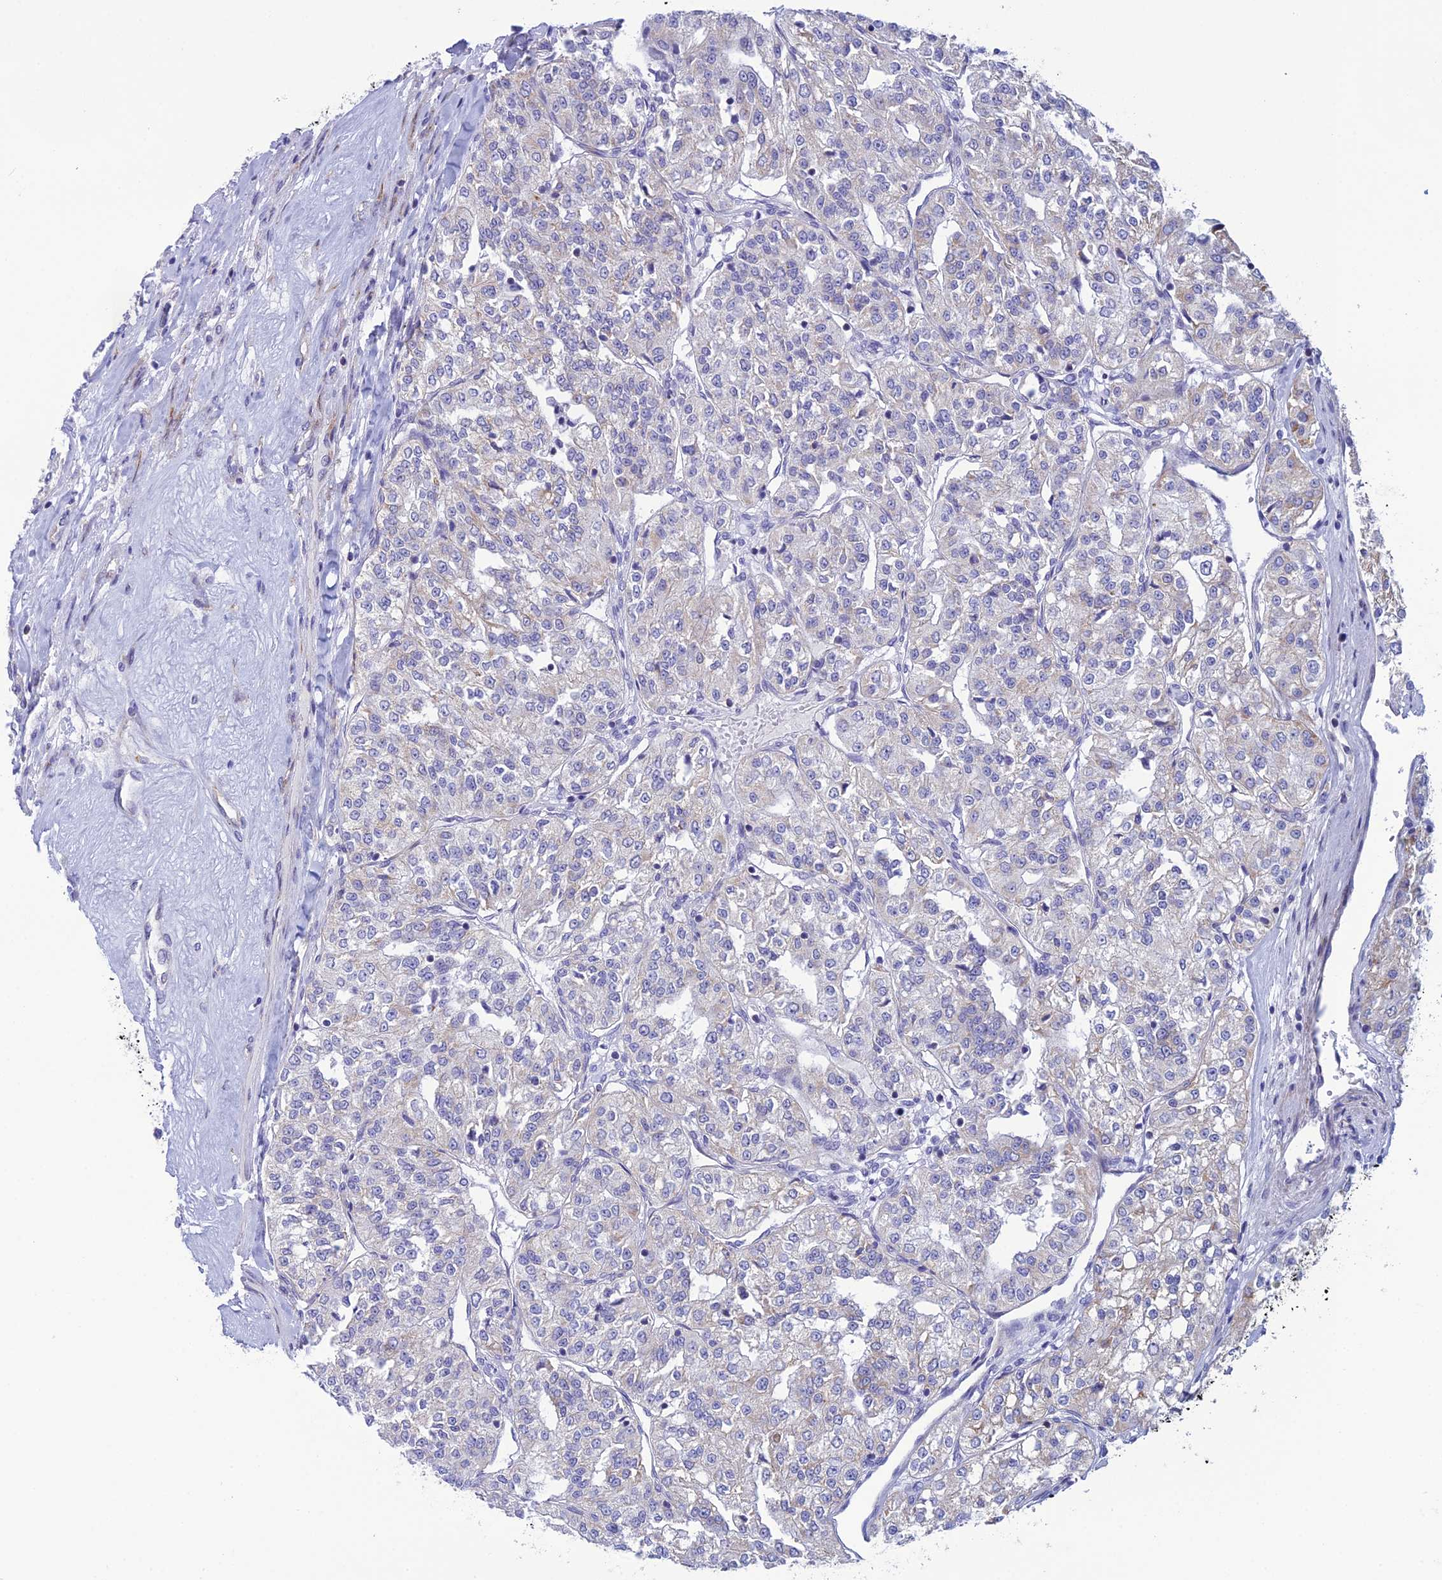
{"staining": {"intensity": "weak", "quantity": "25%-75%", "location": "cytoplasmic/membranous"}, "tissue": "renal cancer", "cell_type": "Tumor cells", "image_type": "cancer", "snomed": [{"axis": "morphology", "description": "Adenocarcinoma, NOS"}, {"axis": "topography", "description": "Kidney"}], "caption": "Immunohistochemistry (IHC) (DAB) staining of human renal cancer exhibits weak cytoplasmic/membranous protein staining in approximately 25%-75% of tumor cells. (DAB (3,3'-diaminobenzidine) IHC with brightfield microscopy, high magnification).", "gene": "POMGNT1", "patient": {"sex": "female", "age": 63}}